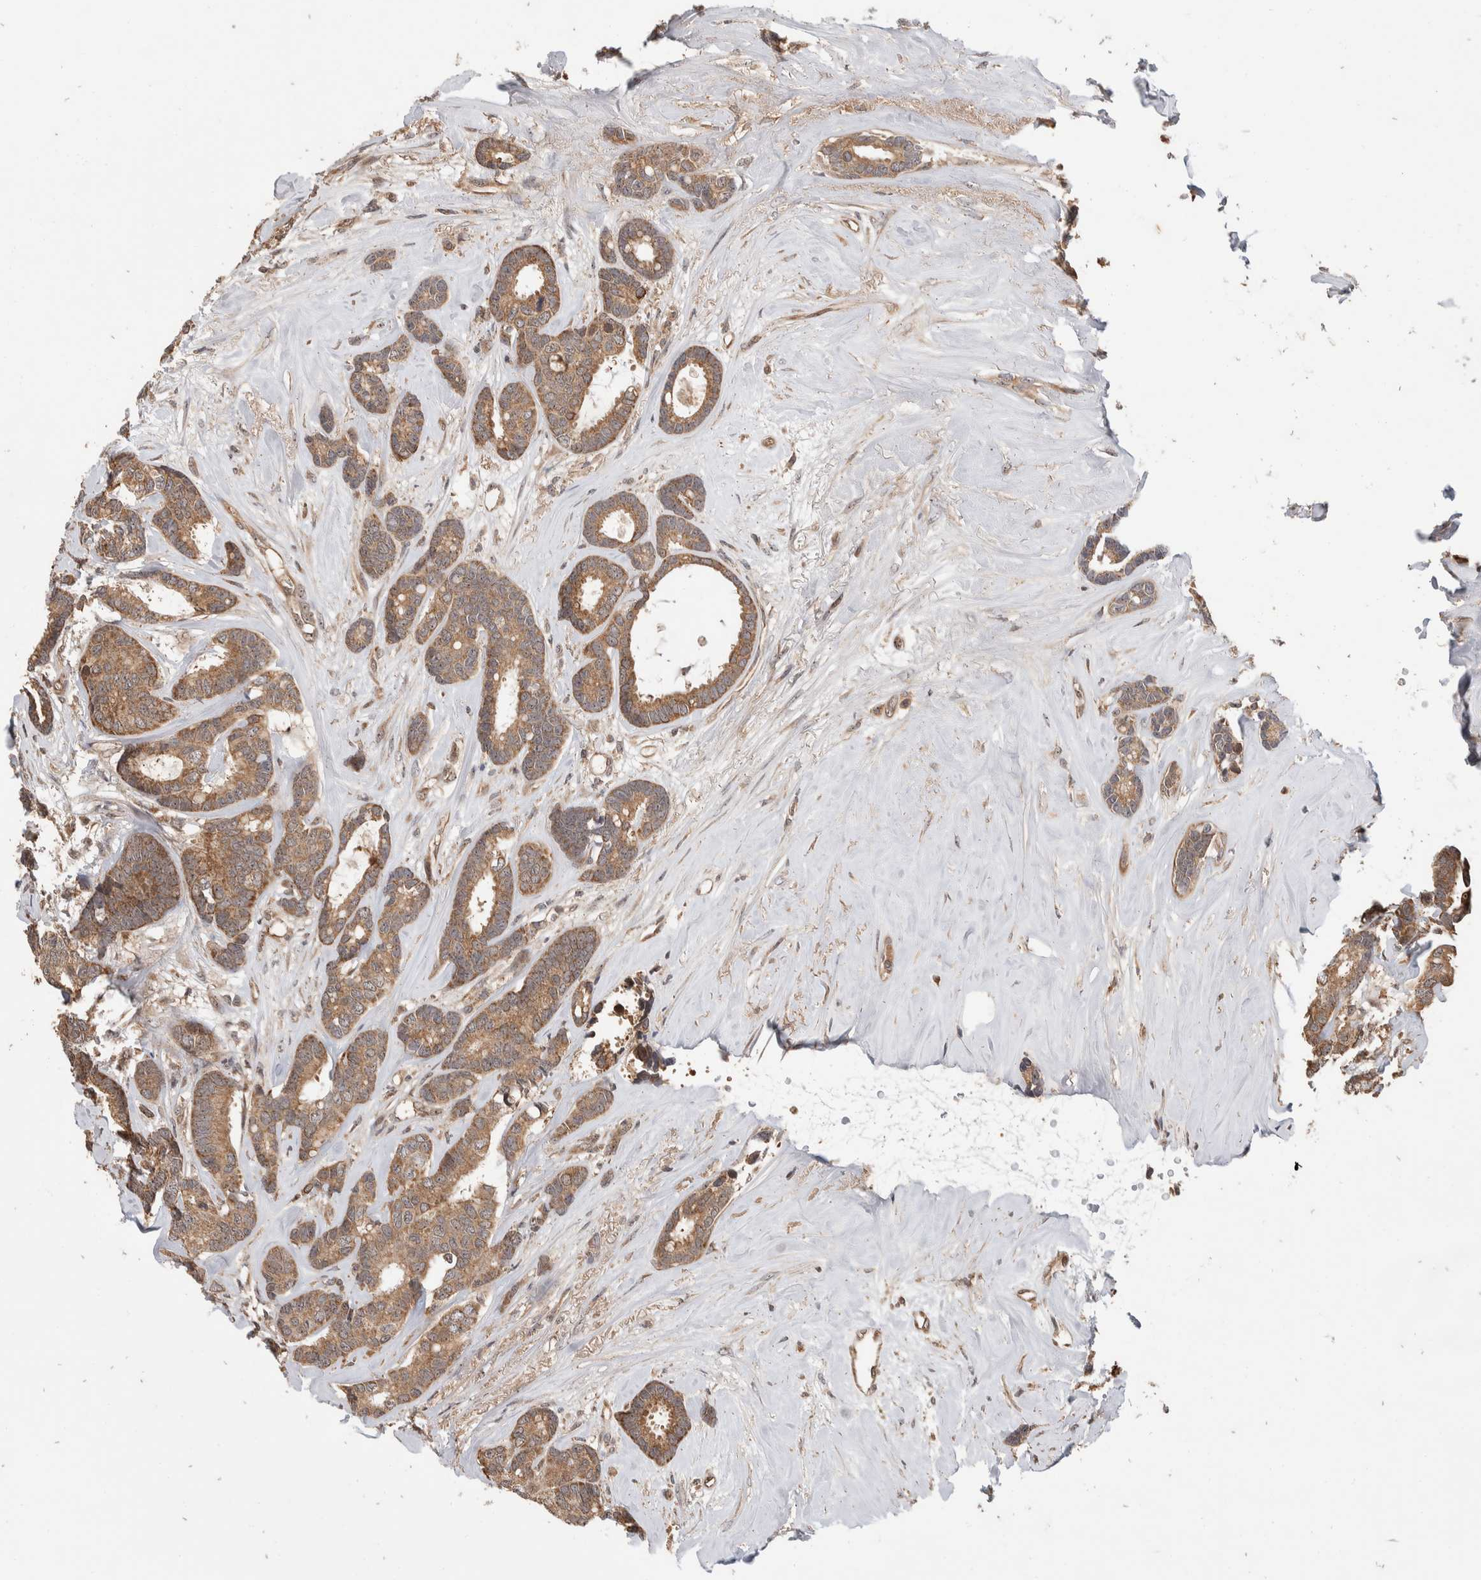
{"staining": {"intensity": "moderate", "quantity": ">75%", "location": "cytoplasmic/membranous"}, "tissue": "breast cancer", "cell_type": "Tumor cells", "image_type": "cancer", "snomed": [{"axis": "morphology", "description": "Duct carcinoma"}, {"axis": "topography", "description": "Breast"}], "caption": "DAB (3,3'-diaminobenzidine) immunohistochemical staining of human infiltrating ductal carcinoma (breast) displays moderate cytoplasmic/membranous protein staining in about >75% of tumor cells.", "gene": "ABHD11", "patient": {"sex": "female", "age": 87}}